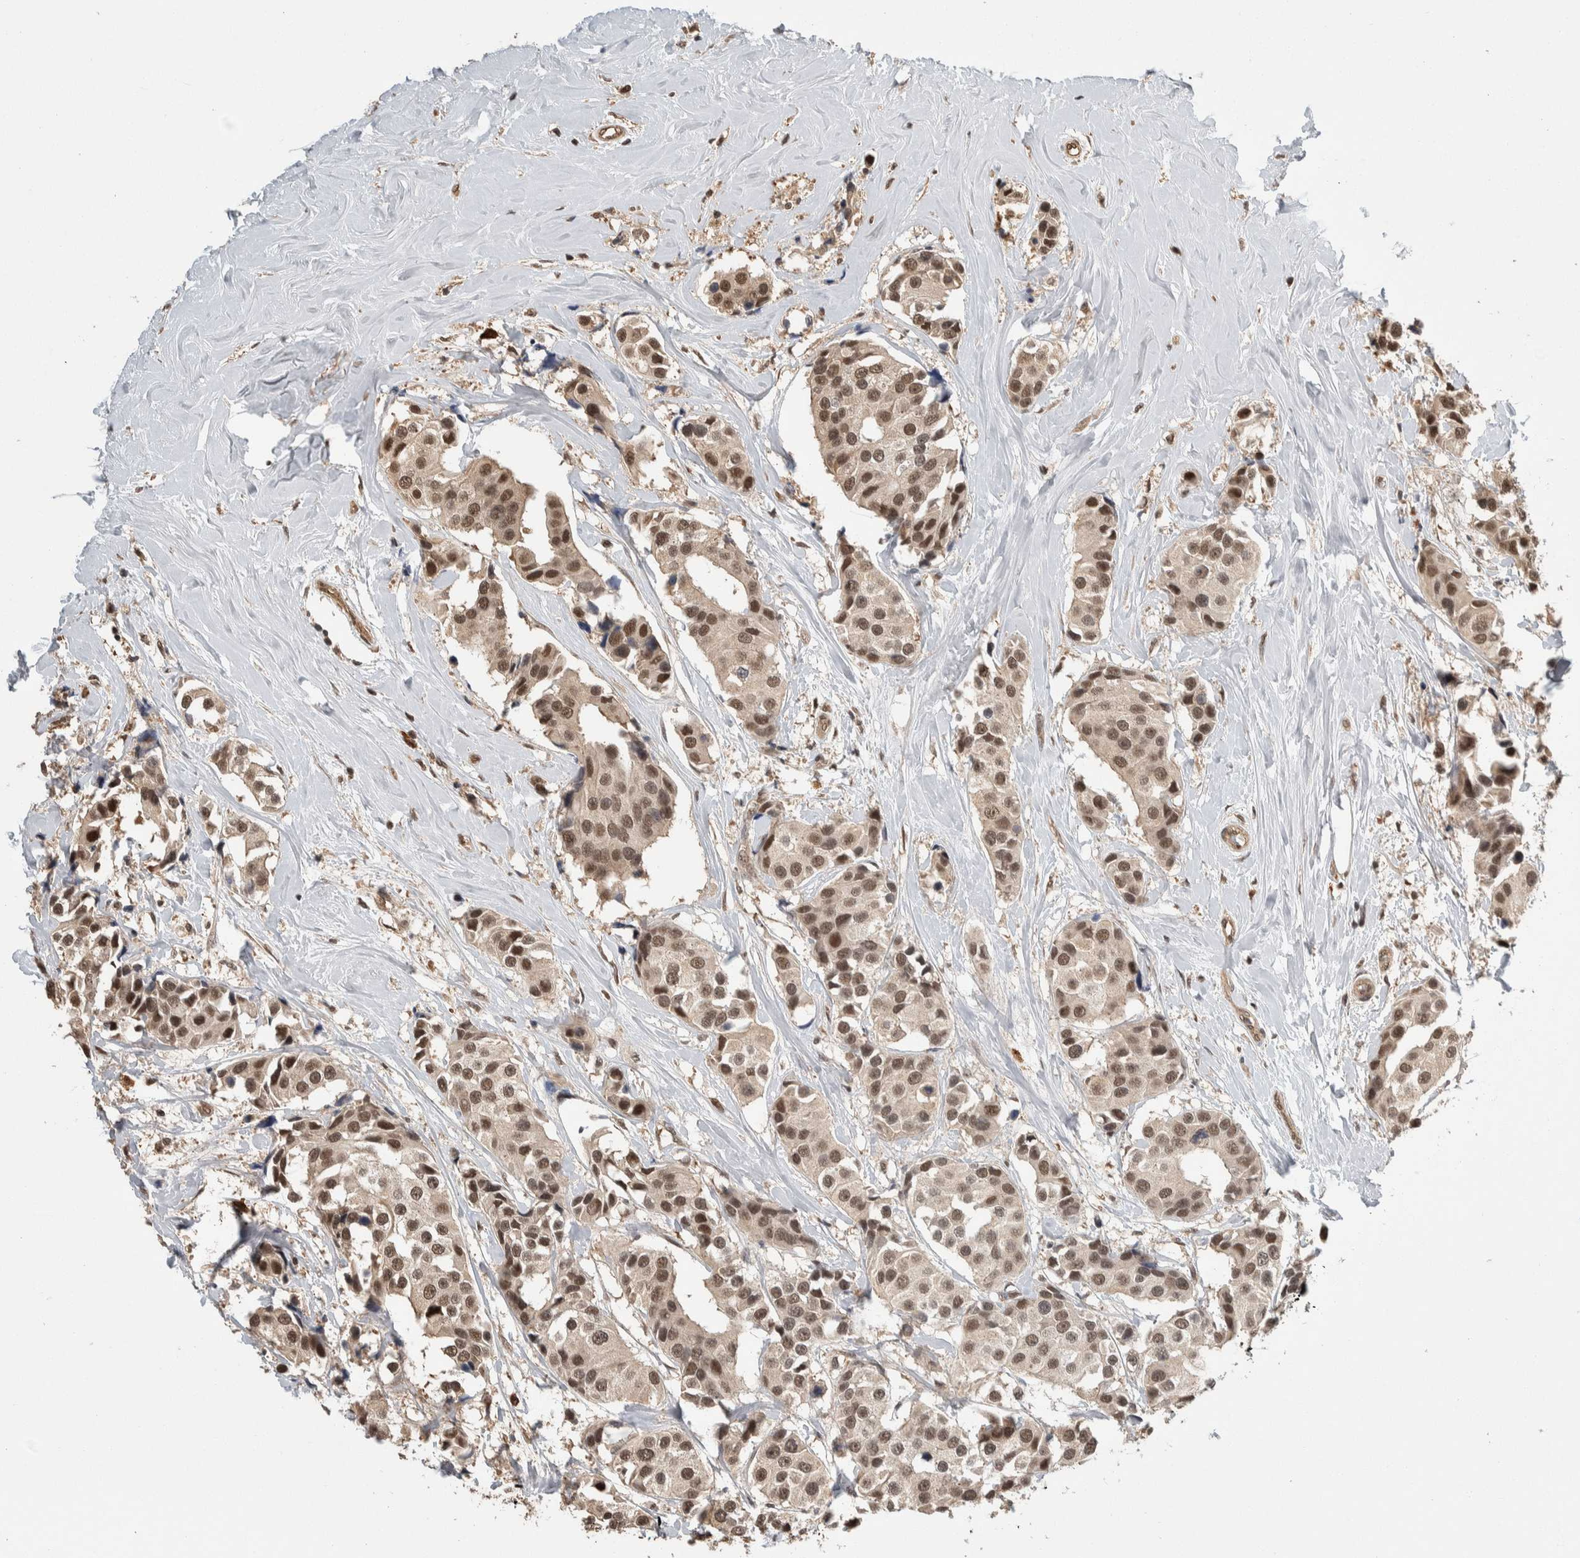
{"staining": {"intensity": "strong", "quantity": ">75%", "location": "nuclear"}, "tissue": "breast cancer", "cell_type": "Tumor cells", "image_type": "cancer", "snomed": [{"axis": "morphology", "description": "Normal tissue, NOS"}, {"axis": "morphology", "description": "Duct carcinoma"}, {"axis": "topography", "description": "Breast"}], "caption": "Breast cancer tissue shows strong nuclear positivity in approximately >75% of tumor cells", "gene": "ZNF592", "patient": {"sex": "female", "age": 39}}